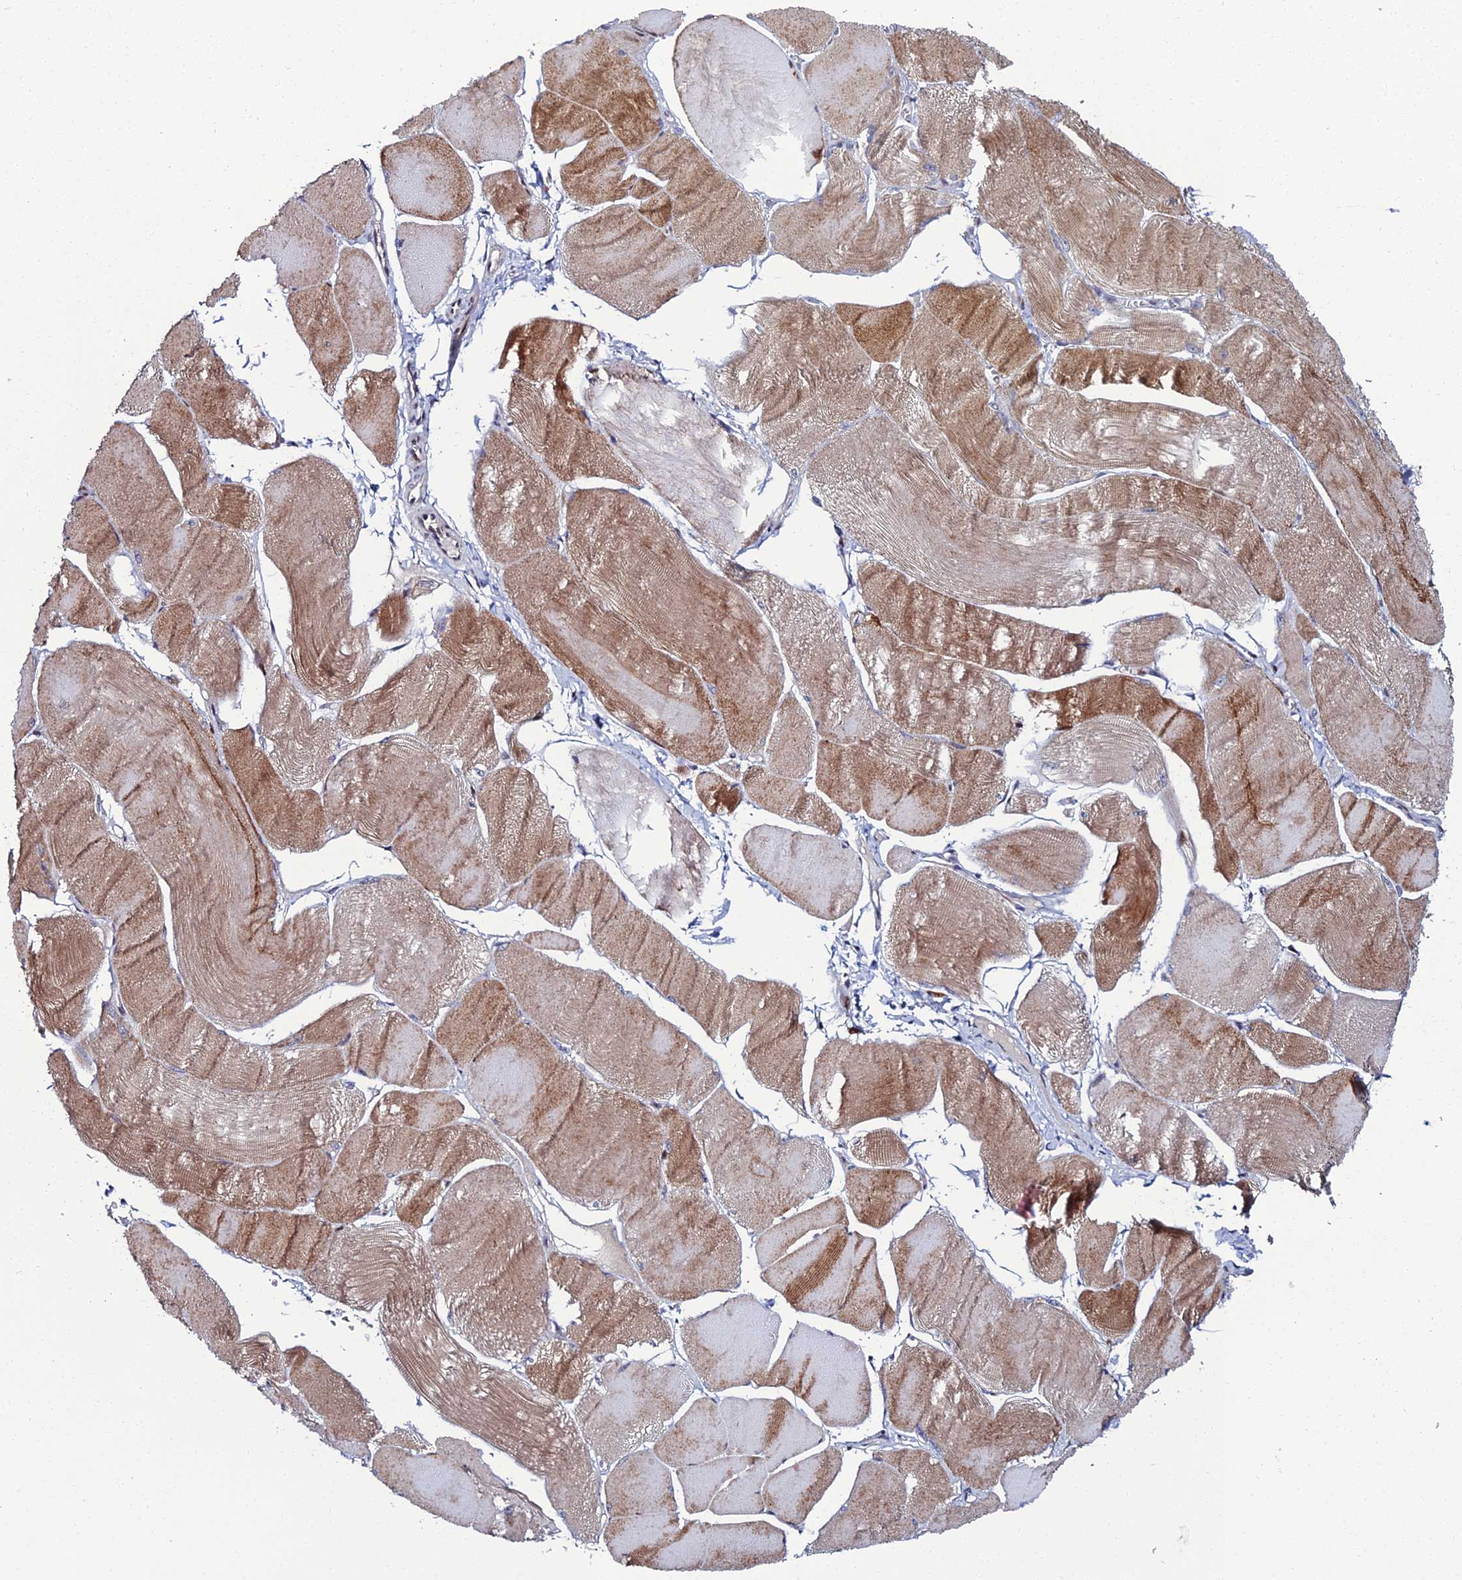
{"staining": {"intensity": "moderate", "quantity": ">75%", "location": "cytoplasmic/membranous"}, "tissue": "skeletal muscle", "cell_type": "Myocytes", "image_type": "normal", "snomed": [{"axis": "morphology", "description": "Normal tissue, NOS"}, {"axis": "morphology", "description": "Basal cell carcinoma"}, {"axis": "topography", "description": "Skeletal muscle"}], "caption": "High-power microscopy captured an immunohistochemistry micrograph of normal skeletal muscle, revealing moderate cytoplasmic/membranous expression in about >75% of myocytes. (DAB (3,3'-diaminobenzidine) IHC with brightfield microscopy, high magnification).", "gene": "TAF9B", "patient": {"sex": "female", "age": 64}}